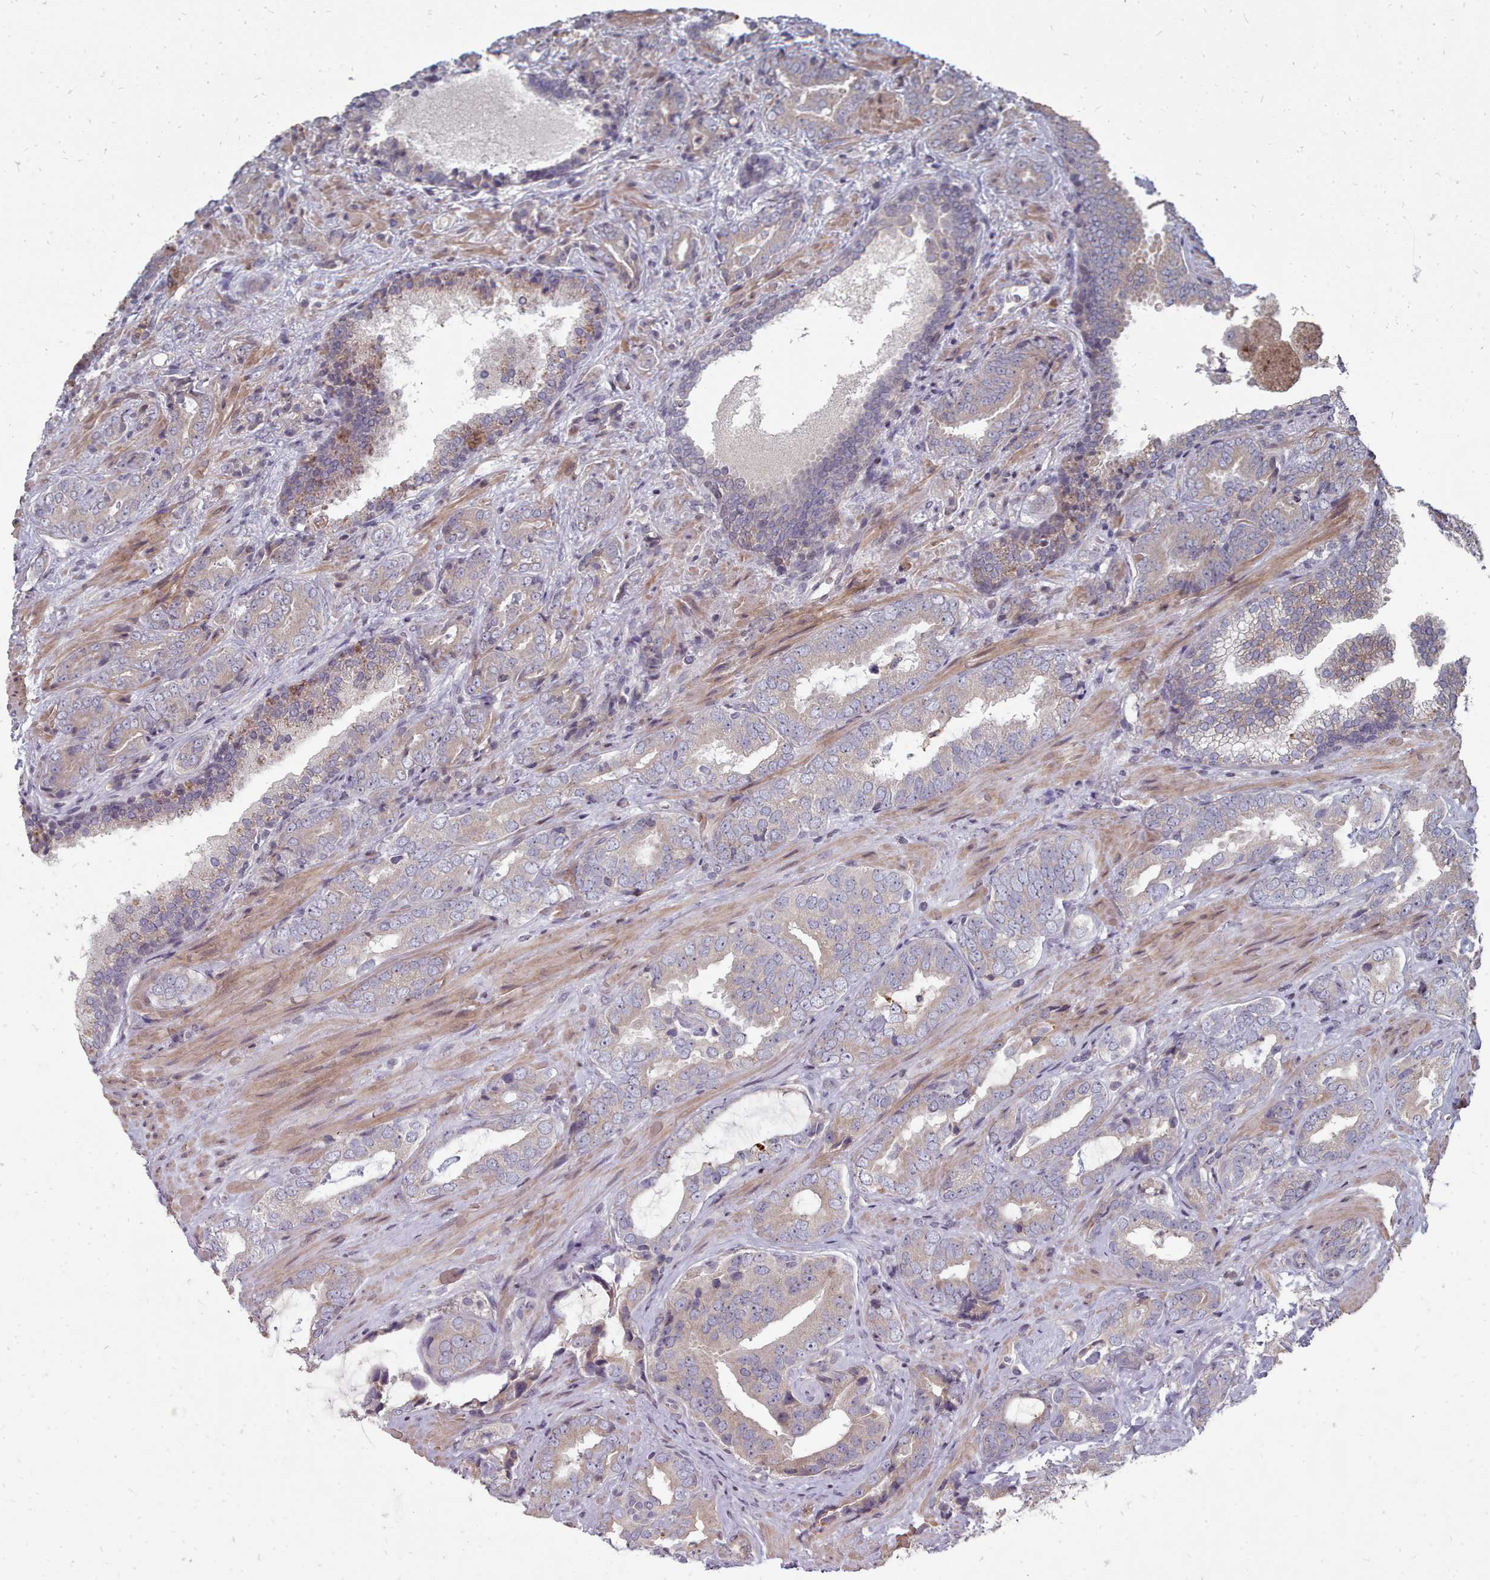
{"staining": {"intensity": "weak", "quantity": "25%-75%", "location": "cytoplasmic/membranous"}, "tissue": "prostate cancer", "cell_type": "Tumor cells", "image_type": "cancer", "snomed": [{"axis": "morphology", "description": "Adenocarcinoma, High grade"}, {"axis": "topography", "description": "Prostate"}], "caption": "High-magnification brightfield microscopy of prostate adenocarcinoma (high-grade) stained with DAB (brown) and counterstained with hematoxylin (blue). tumor cells exhibit weak cytoplasmic/membranous staining is present in approximately25%-75% of cells.", "gene": "ACKR3", "patient": {"sex": "male", "age": 71}}